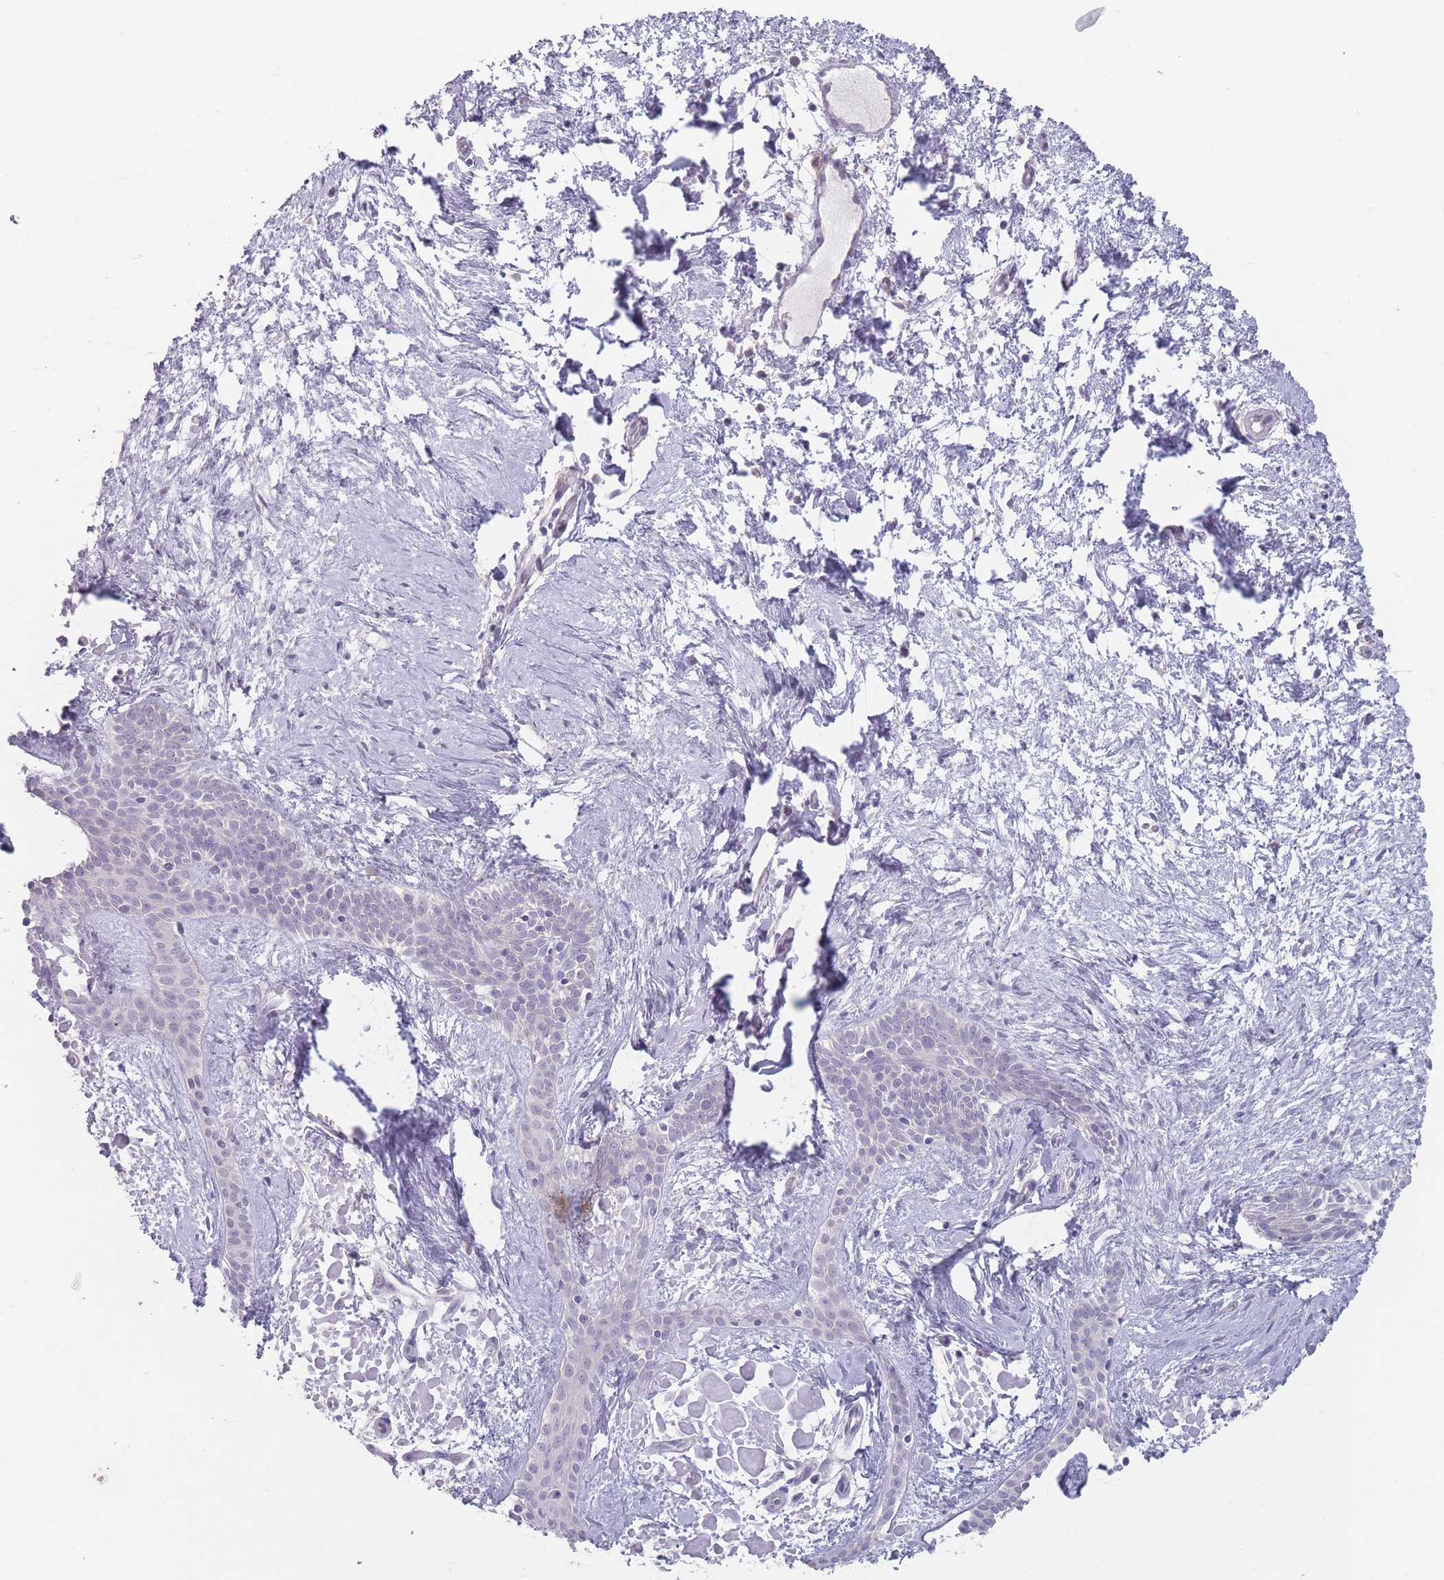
{"staining": {"intensity": "negative", "quantity": "none", "location": "none"}, "tissue": "skin cancer", "cell_type": "Tumor cells", "image_type": "cancer", "snomed": [{"axis": "morphology", "description": "Basal cell carcinoma"}, {"axis": "topography", "description": "Skin"}], "caption": "Immunohistochemical staining of human skin cancer (basal cell carcinoma) demonstrates no significant staining in tumor cells.", "gene": "AKAIN1", "patient": {"sex": "male", "age": 78}}